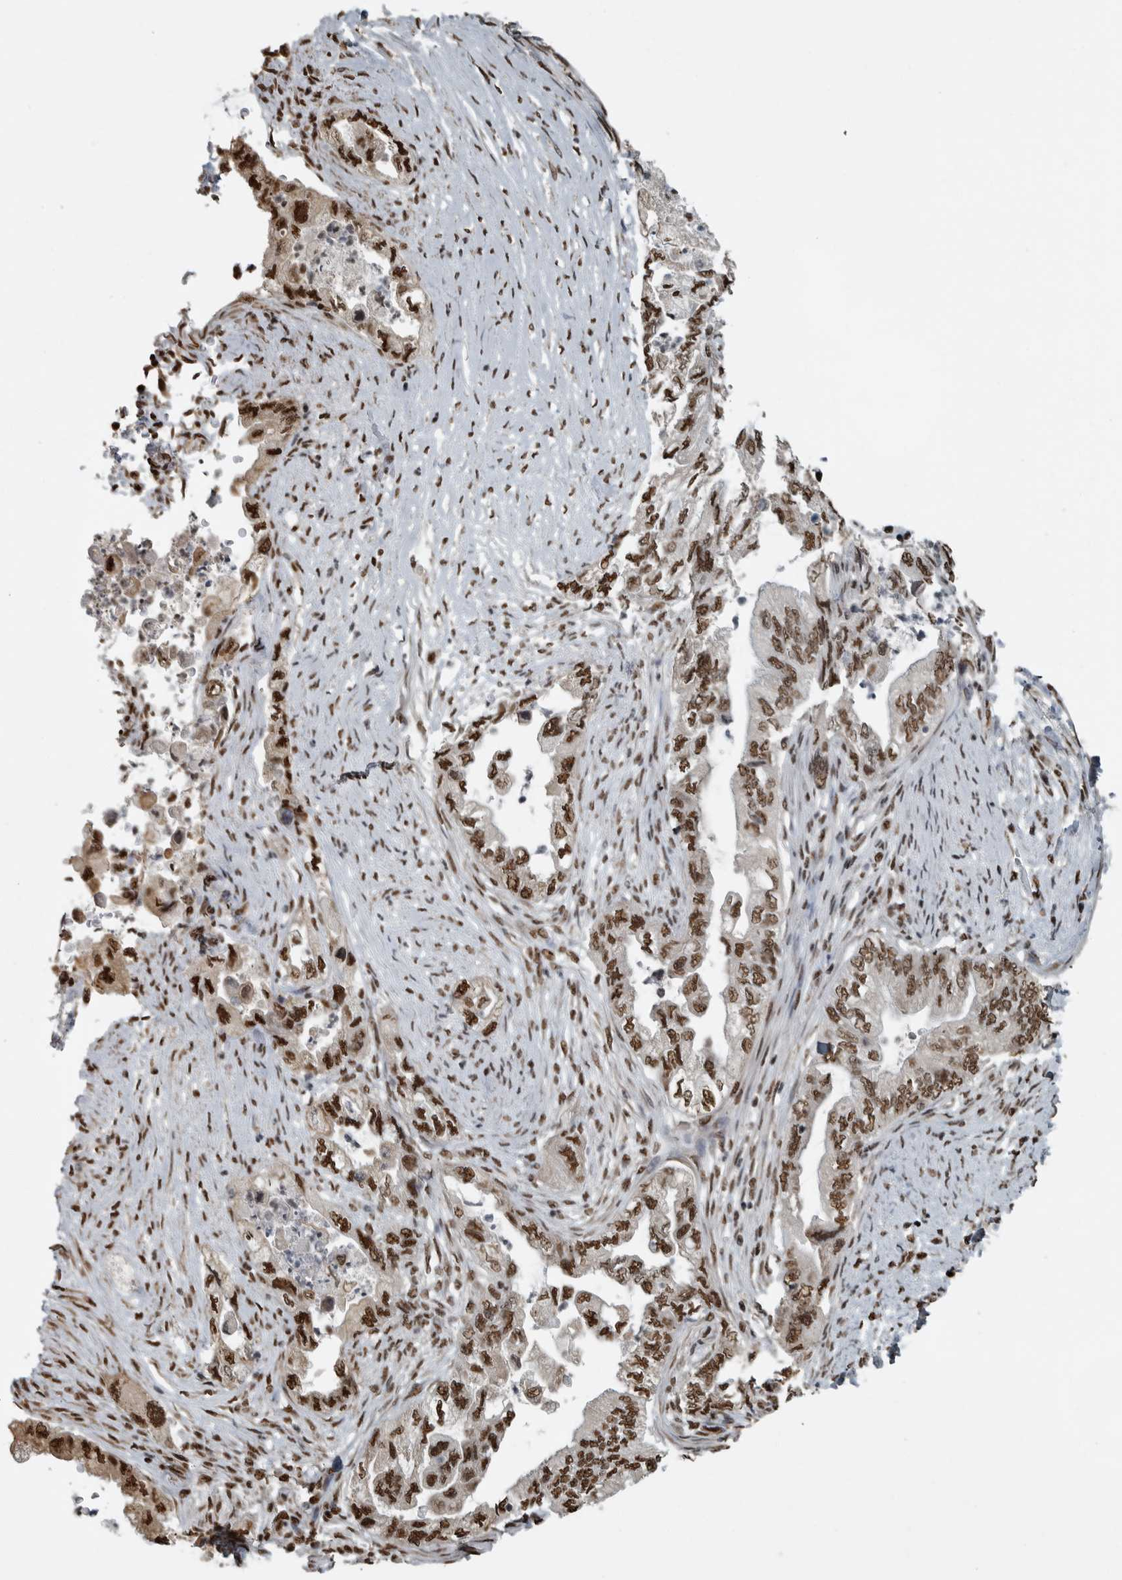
{"staining": {"intensity": "strong", "quantity": ">75%", "location": "nuclear"}, "tissue": "pancreatic cancer", "cell_type": "Tumor cells", "image_type": "cancer", "snomed": [{"axis": "morphology", "description": "Adenocarcinoma, NOS"}, {"axis": "topography", "description": "Pancreas"}], "caption": "Immunohistochemistry (IHC) image of human pancreatic cancer stained for a protein (brown), which displays high levels of strong nuclear positivity in approximately >75% of tumor cells.", "gene": "TGS1", "patient": {"sex": "female", "age": 73}}